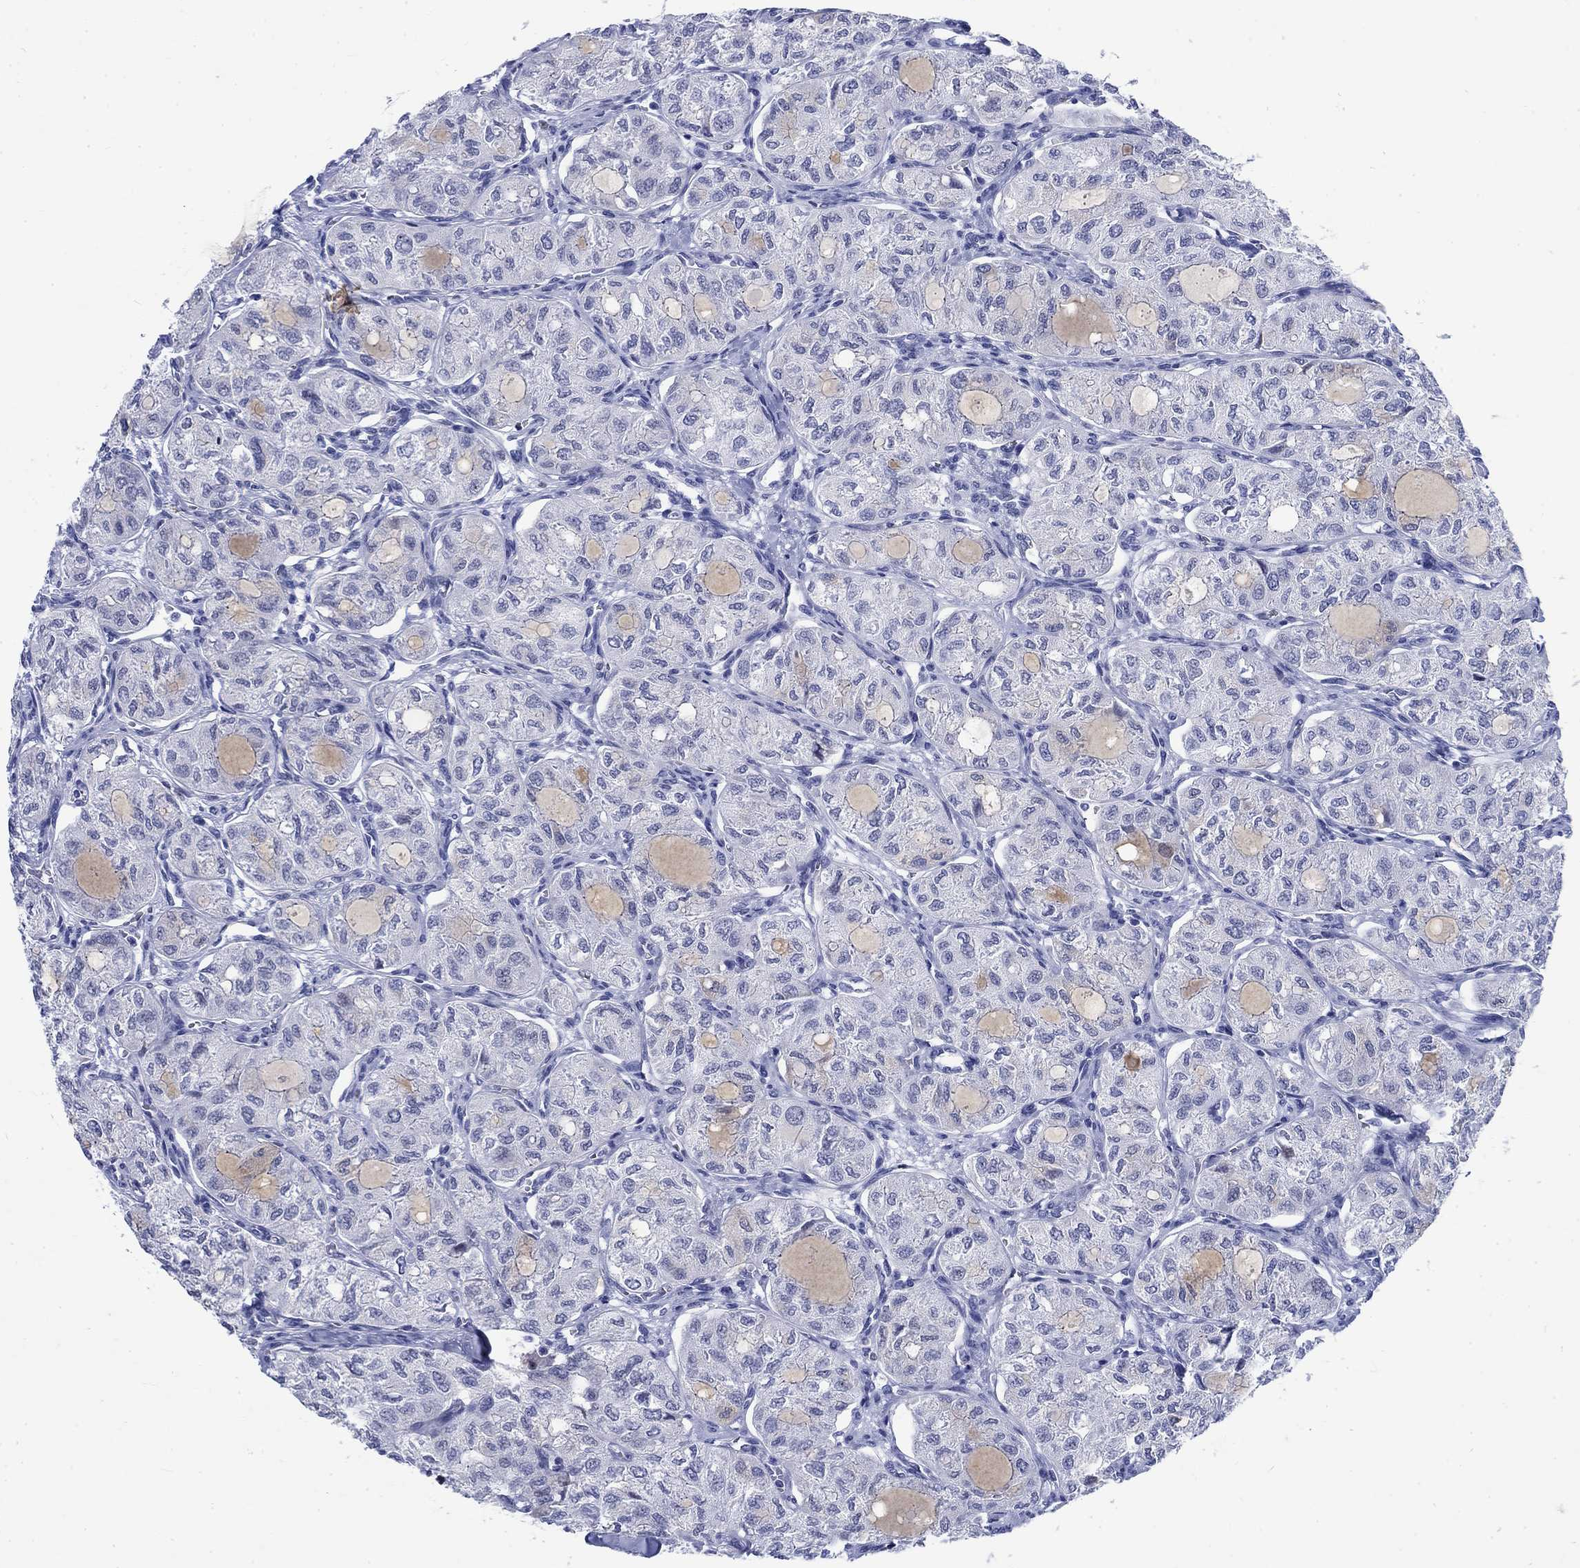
{"staining": {"intensity": "negative", "quantity": "none", "location": "none"}, "tissue": "thyroid cancer", "cell_type": "Tumor cells", "image_type": "cancer", "snomed": [{"axis": "morphology", "description": "Follicular adenoma carcinoma, NOS"}, {"axis": "topography", "description": "Thyroid gland"}], "caption": "Tumor cells show no significant protein positivity in thyroid follicular adenoma carcinoma. The staining was performed using DAB to visualize the protein expression in brown, while the nuclei were stained in blue with hematoxylin (Magnification: 20x).", "gene": "KRT76", "patient": {"sex": "male", "age": 75}}